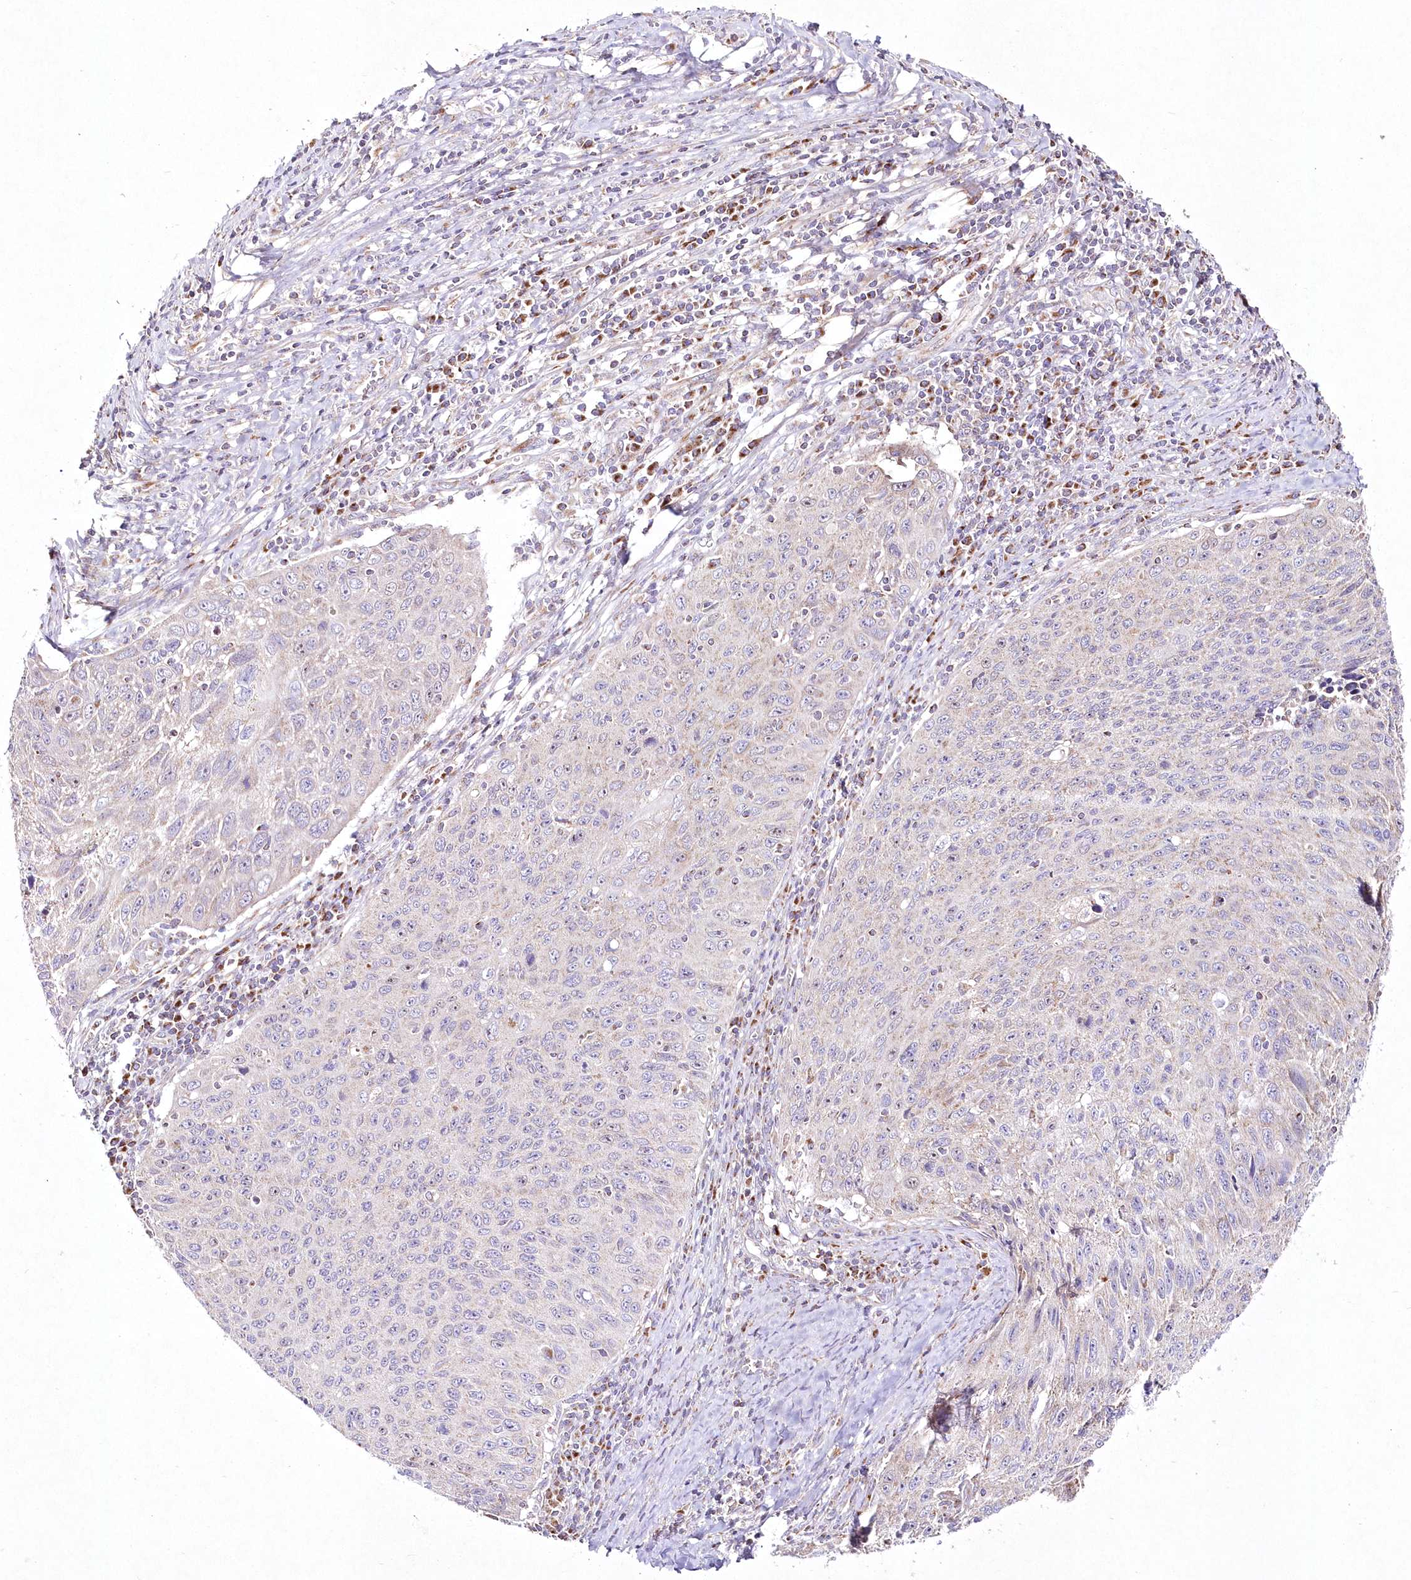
{"staining": {"intensity": "negative", "quantity": "none", "location": "none"}, "tissue": "cervical cancer", "cell_type": "Tumor cells", "image_type": "cancer", "snomed": [{"axis": "morphology", "description": "Squamous cell carcinoma, NOS"}, {"axis": "topography", "description": "Cervix"}], "caption": "A photomicrograph of cervical cancer (squamous cell carcinoma) stained for a protein displays no brown staining in tumor cells.", "gene": "DNA2", "patient": {"sex": "female", "age": 53}}